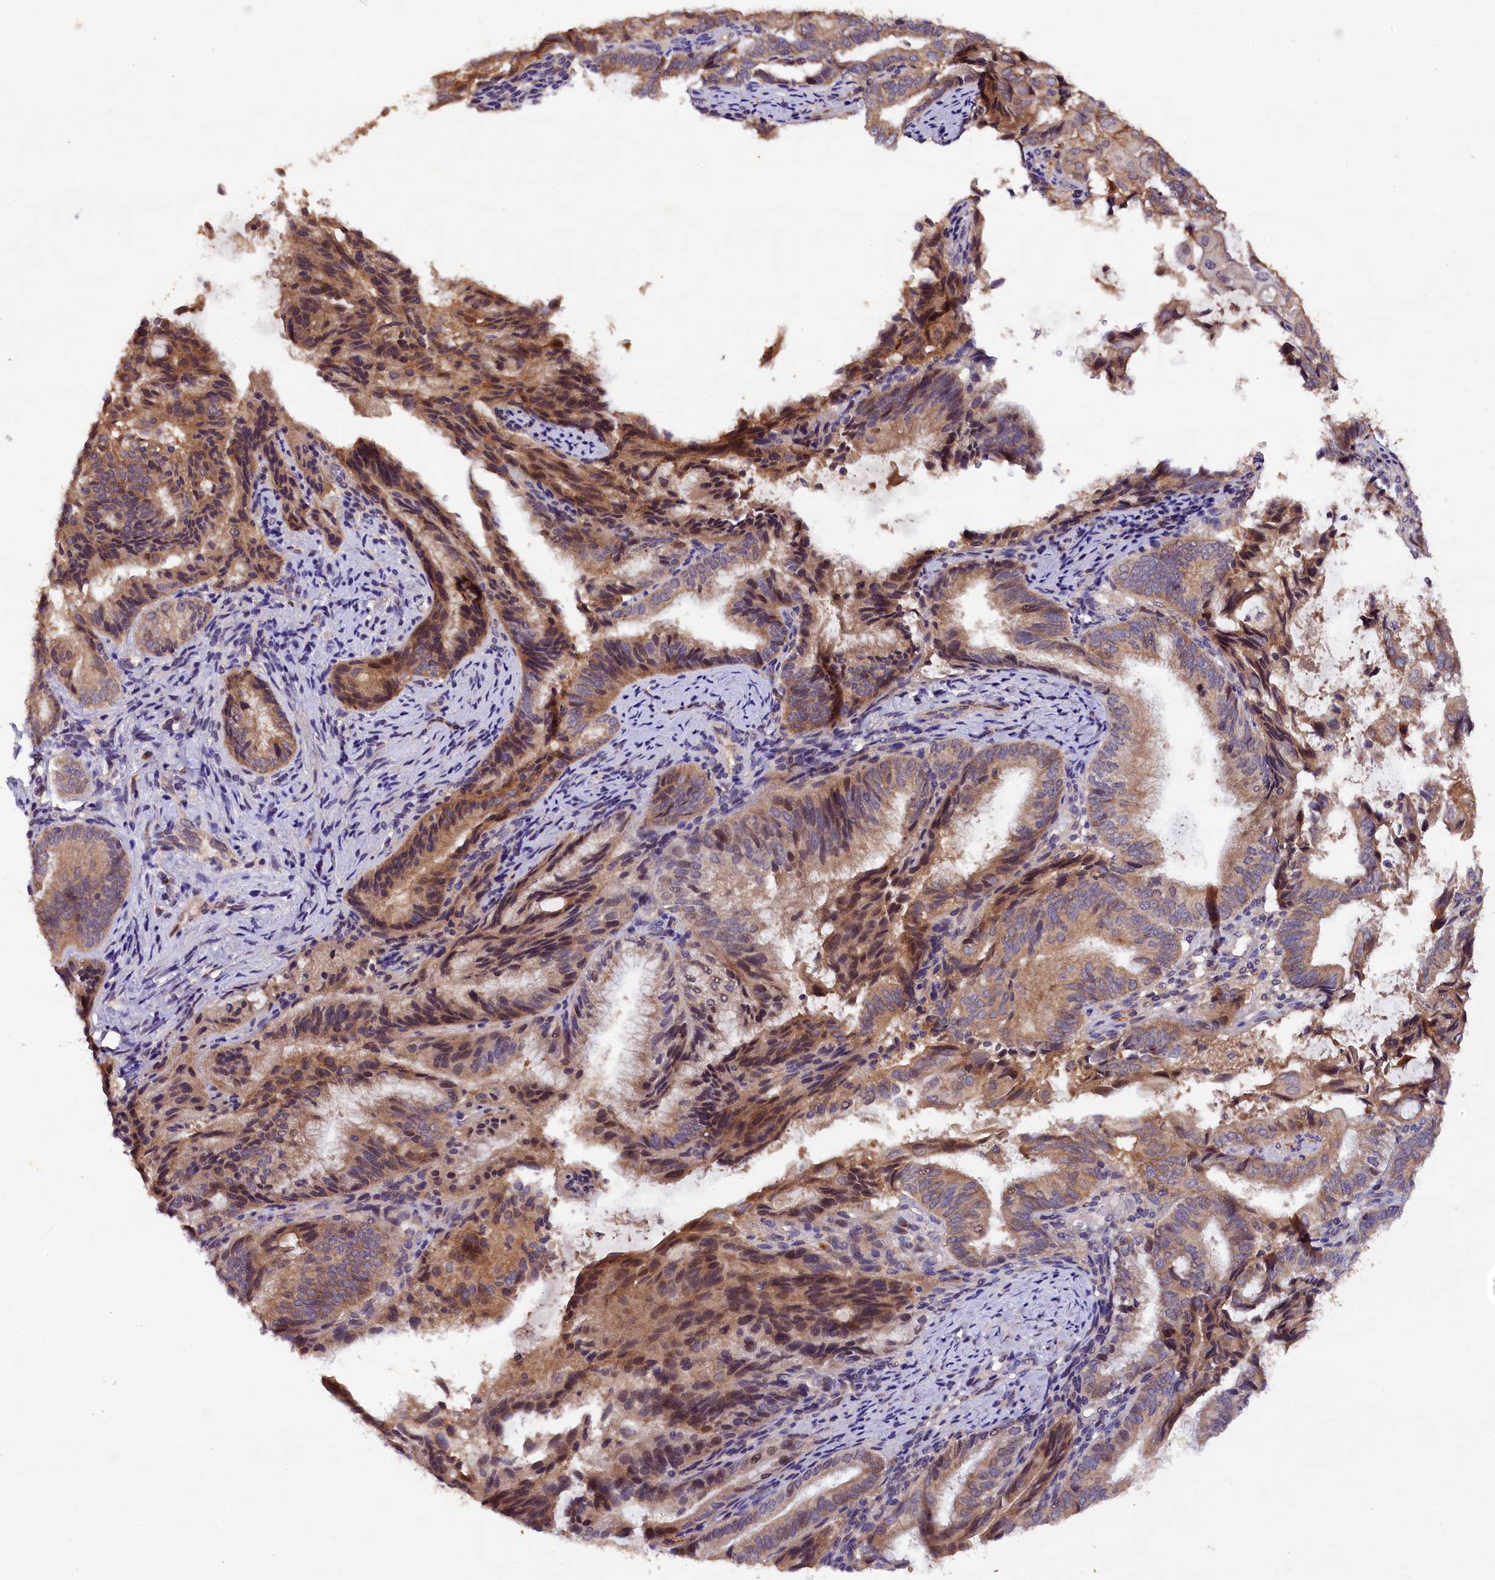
{"staining": {"intensity": "moderate", "quantity": ">75%", "location": "cytoplasmic/membranous"}, "tissue": "endometrial cancer", "cell_type": "Tumor cells", "image_type": "cancer", "snomed": [{"axis": "morphology", "description": "Adenocarcinoma, NOS"}, {"axis": "topography", "description": "Endometrium"}], "caption": "Endometrial cancer stained with a protein marker reveals moderate staining in tumor cells.", "gene": "PLXNB1", "patient": {"sex": "female", "age": 49}}